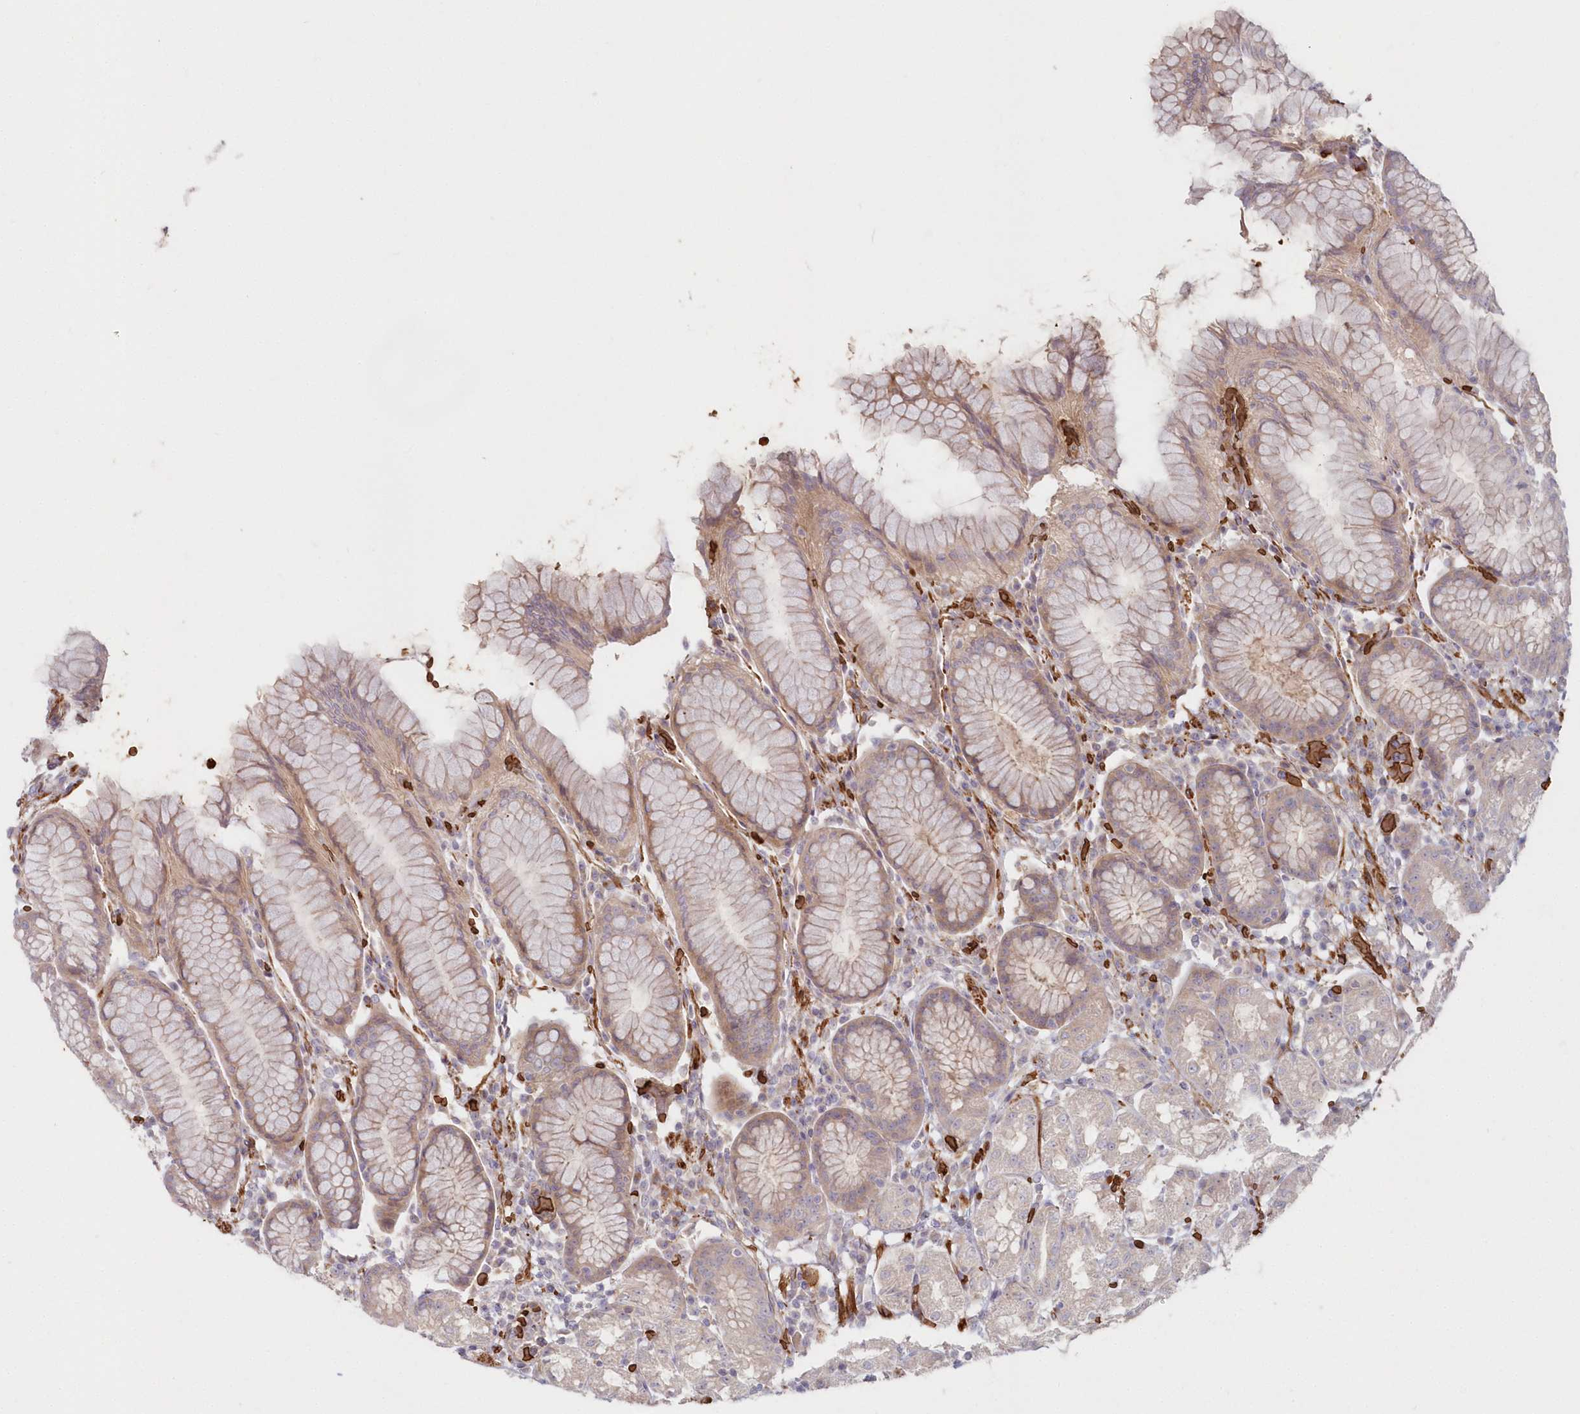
{"staining": {"intensity": "weak", "quantity": "25%-75%", "location": "cytoplasmic/membranous"}, "tissue": "stomach", "cell_type": "Glandular cells", "image_type": "normal", "snomed": [{"axis": "morphology", "description": "Normal tissue, NOS"}, {"axis": "topography", "description": "Stomach, lower"}], "caption": "A brown stain labels weak cytoplasmic/membranous staining of a protein in glandular cells of normal stomach. (DAB (3,3'-diaminobenzidine) IHC, brown staining for protein, blue staining for nuclei).", "gene": "SERINC1", "patient": {"sex": "female", "age": 56}}